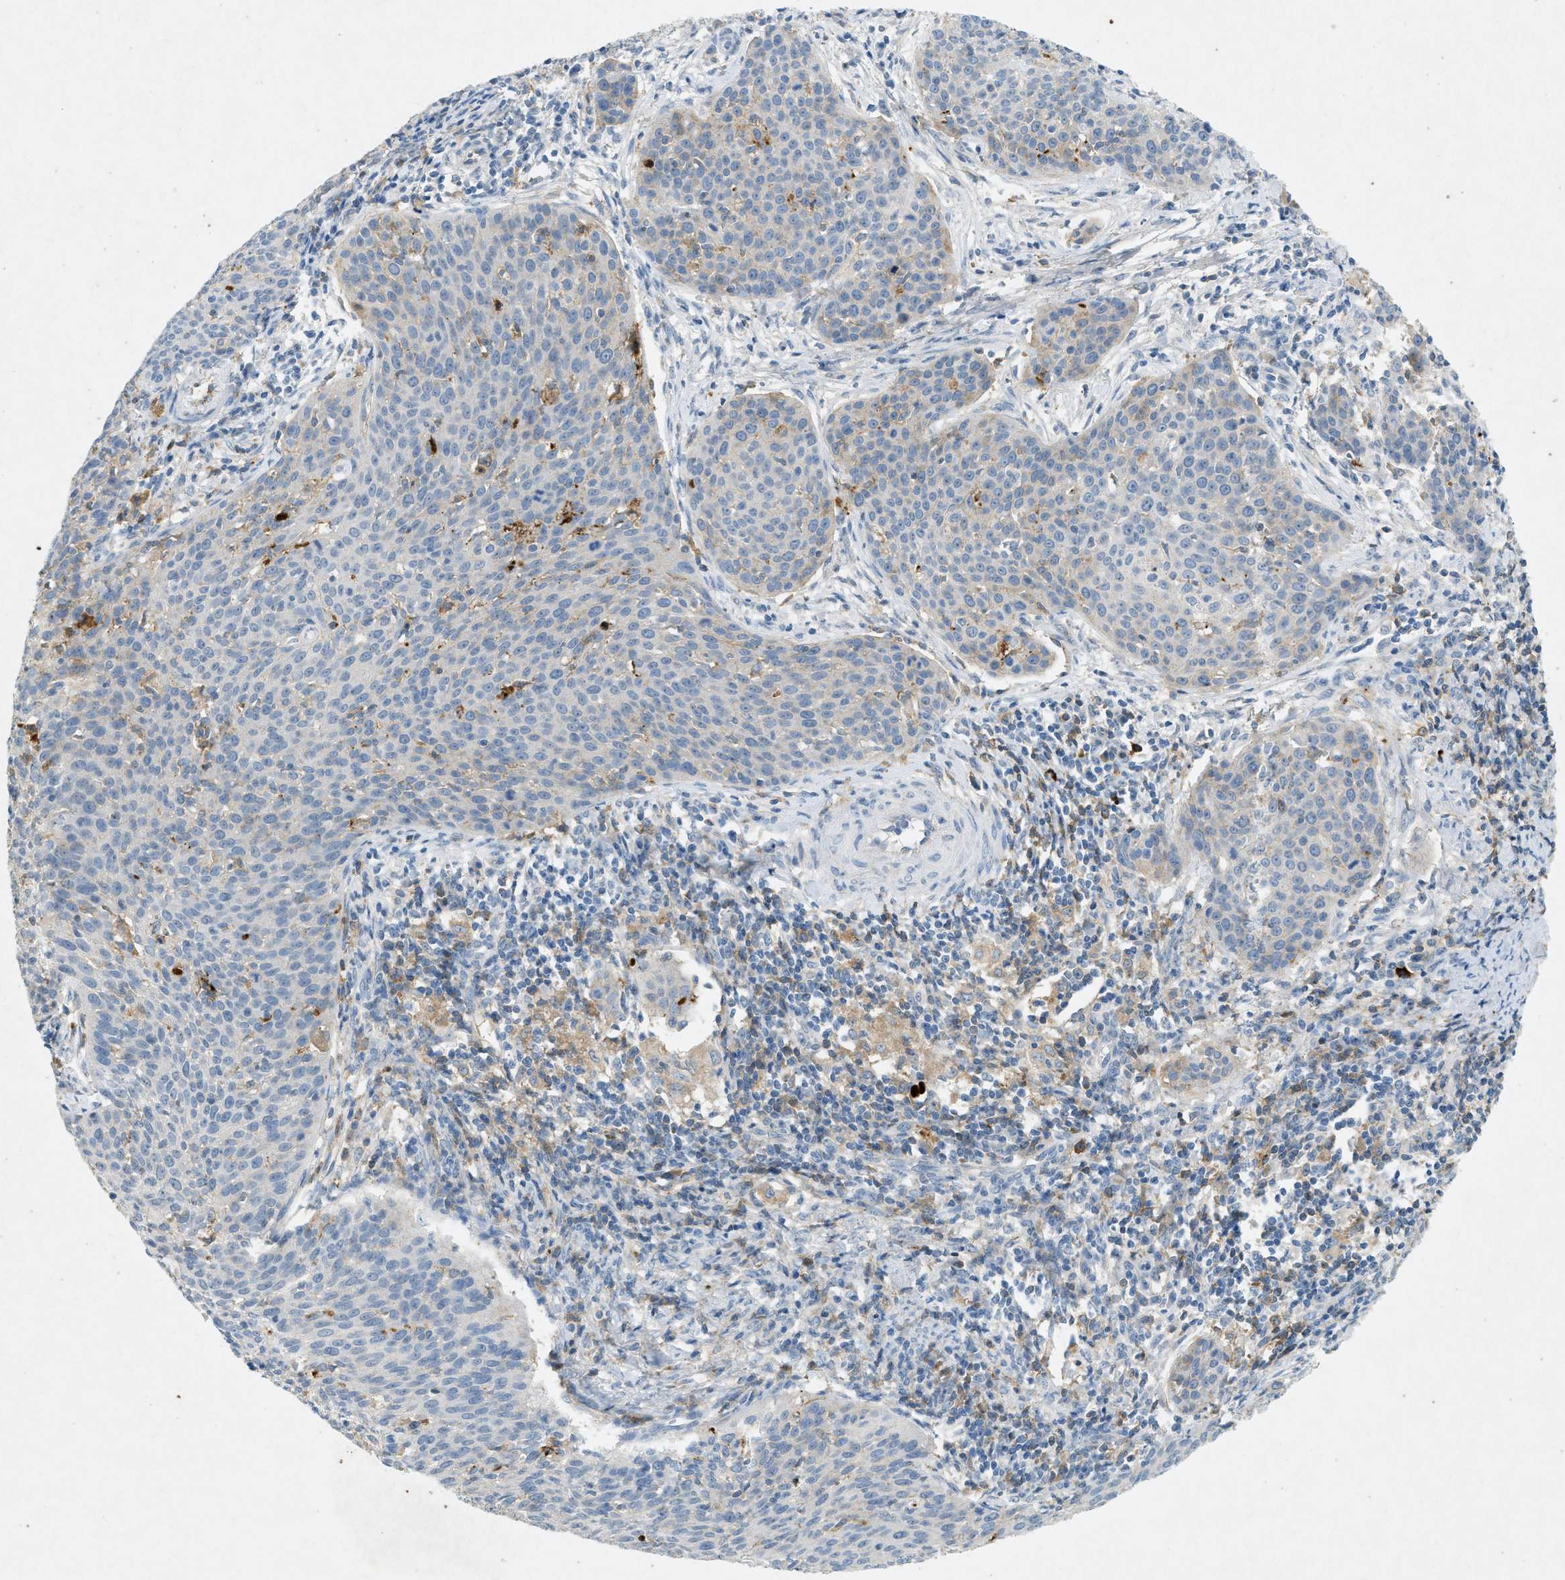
{"staining": {"intensity": "negative", "quantity": "none", "location": "none"}, "tissue": "cervical cancer", "cell_type": "Tumor cells", "image_type": "cancer", "snomed": [{"axis": "morphology", "description": "Squamous cell carcinoma, NOS"}, {"axis": "topography", "description": "Cervix"}], "caption": "Cervical squamous cell carcinoma was stained to show a protein in brown. There is no significant expression in tumor cells. (DAB IHC visualized using brightfield microscopy, high magnification).", "gene": "F2", "patient": {"sex": "female", "age": 38}}